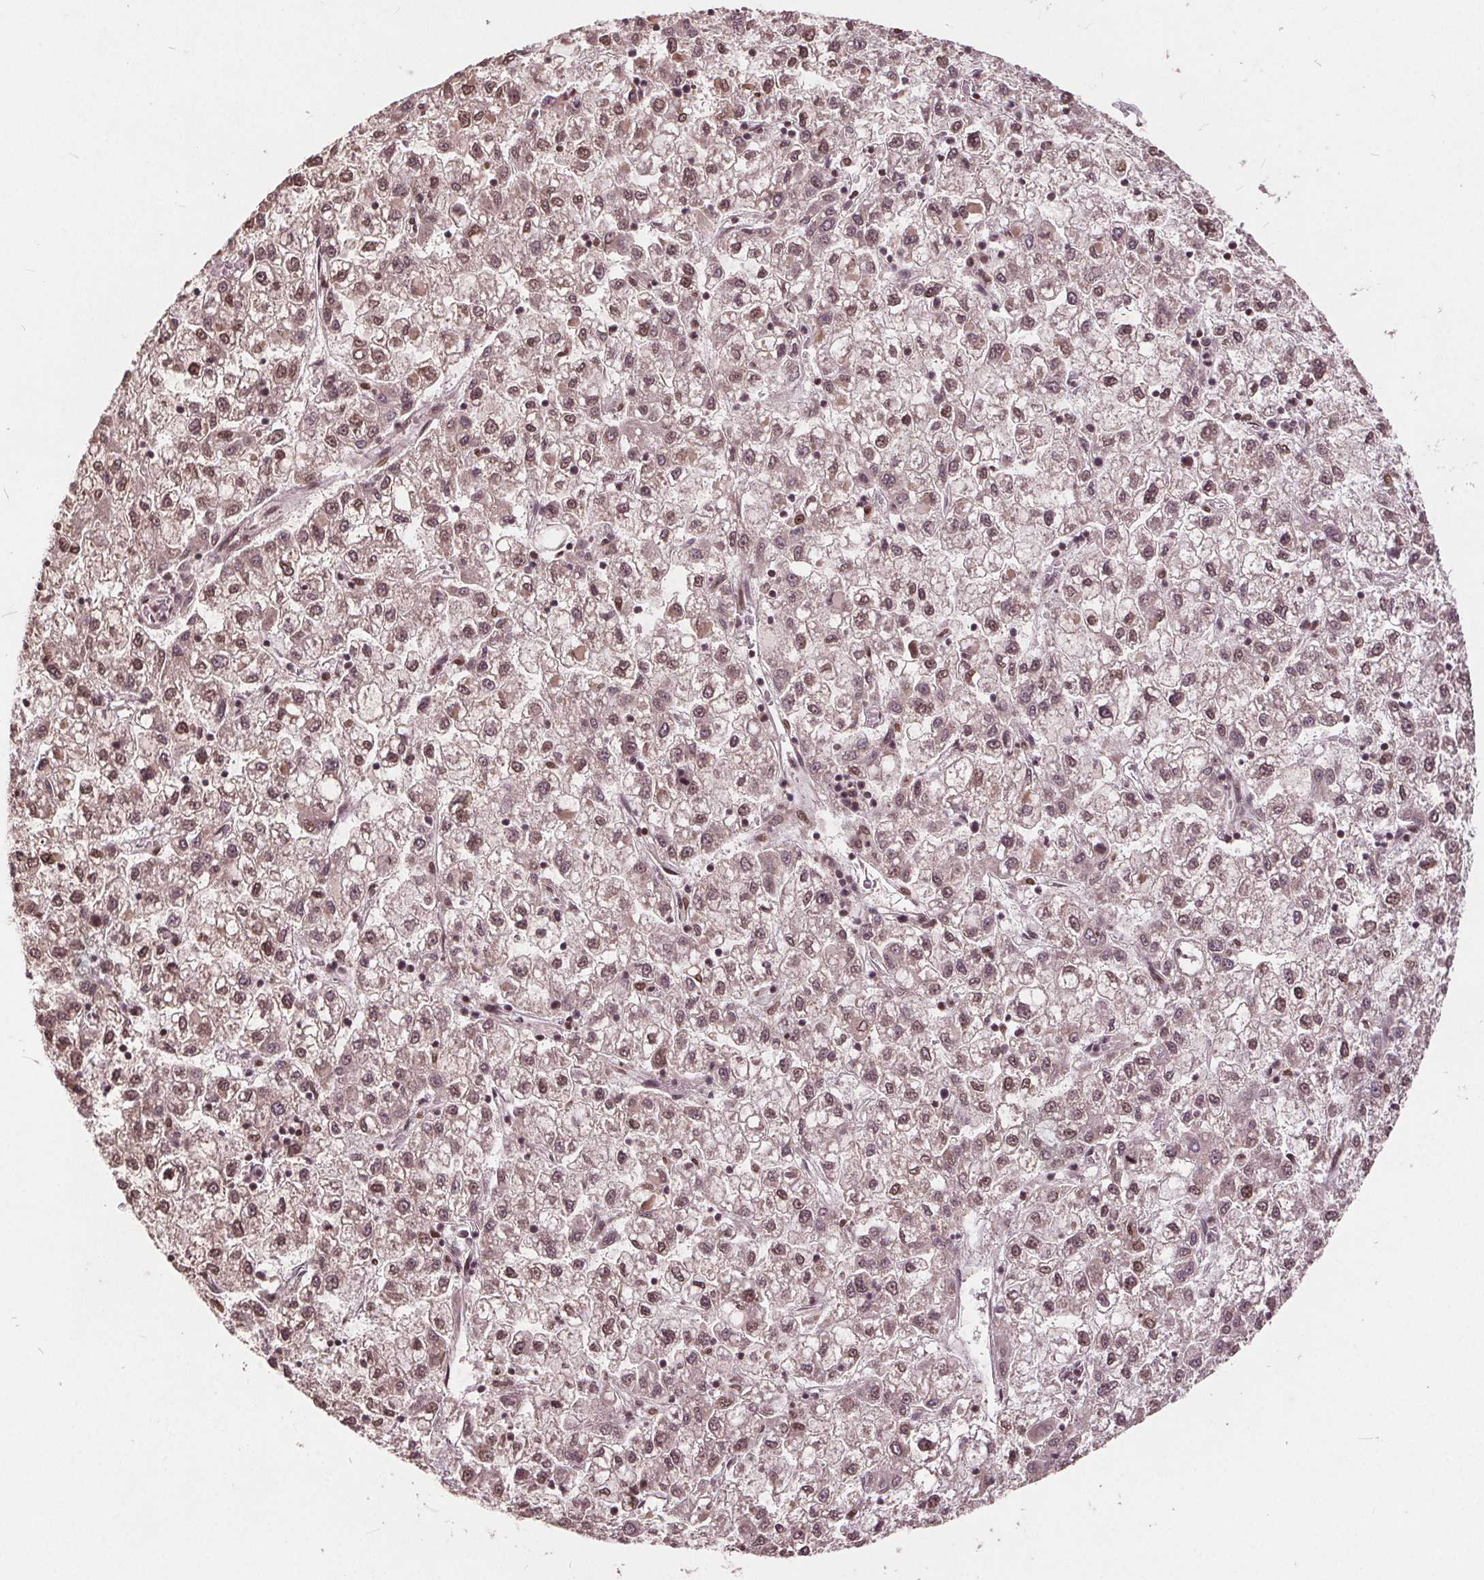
{"staining": {"intensity": "moderate", "quantity": ">75%", "location": "nuclear"}, "tissue": "liver cancer", "cell_type": "Tumor cells", "image_type": "cancer", "snomed": [{"axis": "morphology", "description": "Carcinoma, Hepatocellular, NOS"}, {"axis": "topography", "description": "Liver"}], "caption": "A brown stain labels moderate nuclear staining of a protein in liver cancer (hepatocellular carcinoma) tumor cells. Immunohistochemistry stains the protein of interest in brown and the nuclei are stained blue.", "gene": "HIF1AN", "patient": {"sex": "male", "age": 40}}